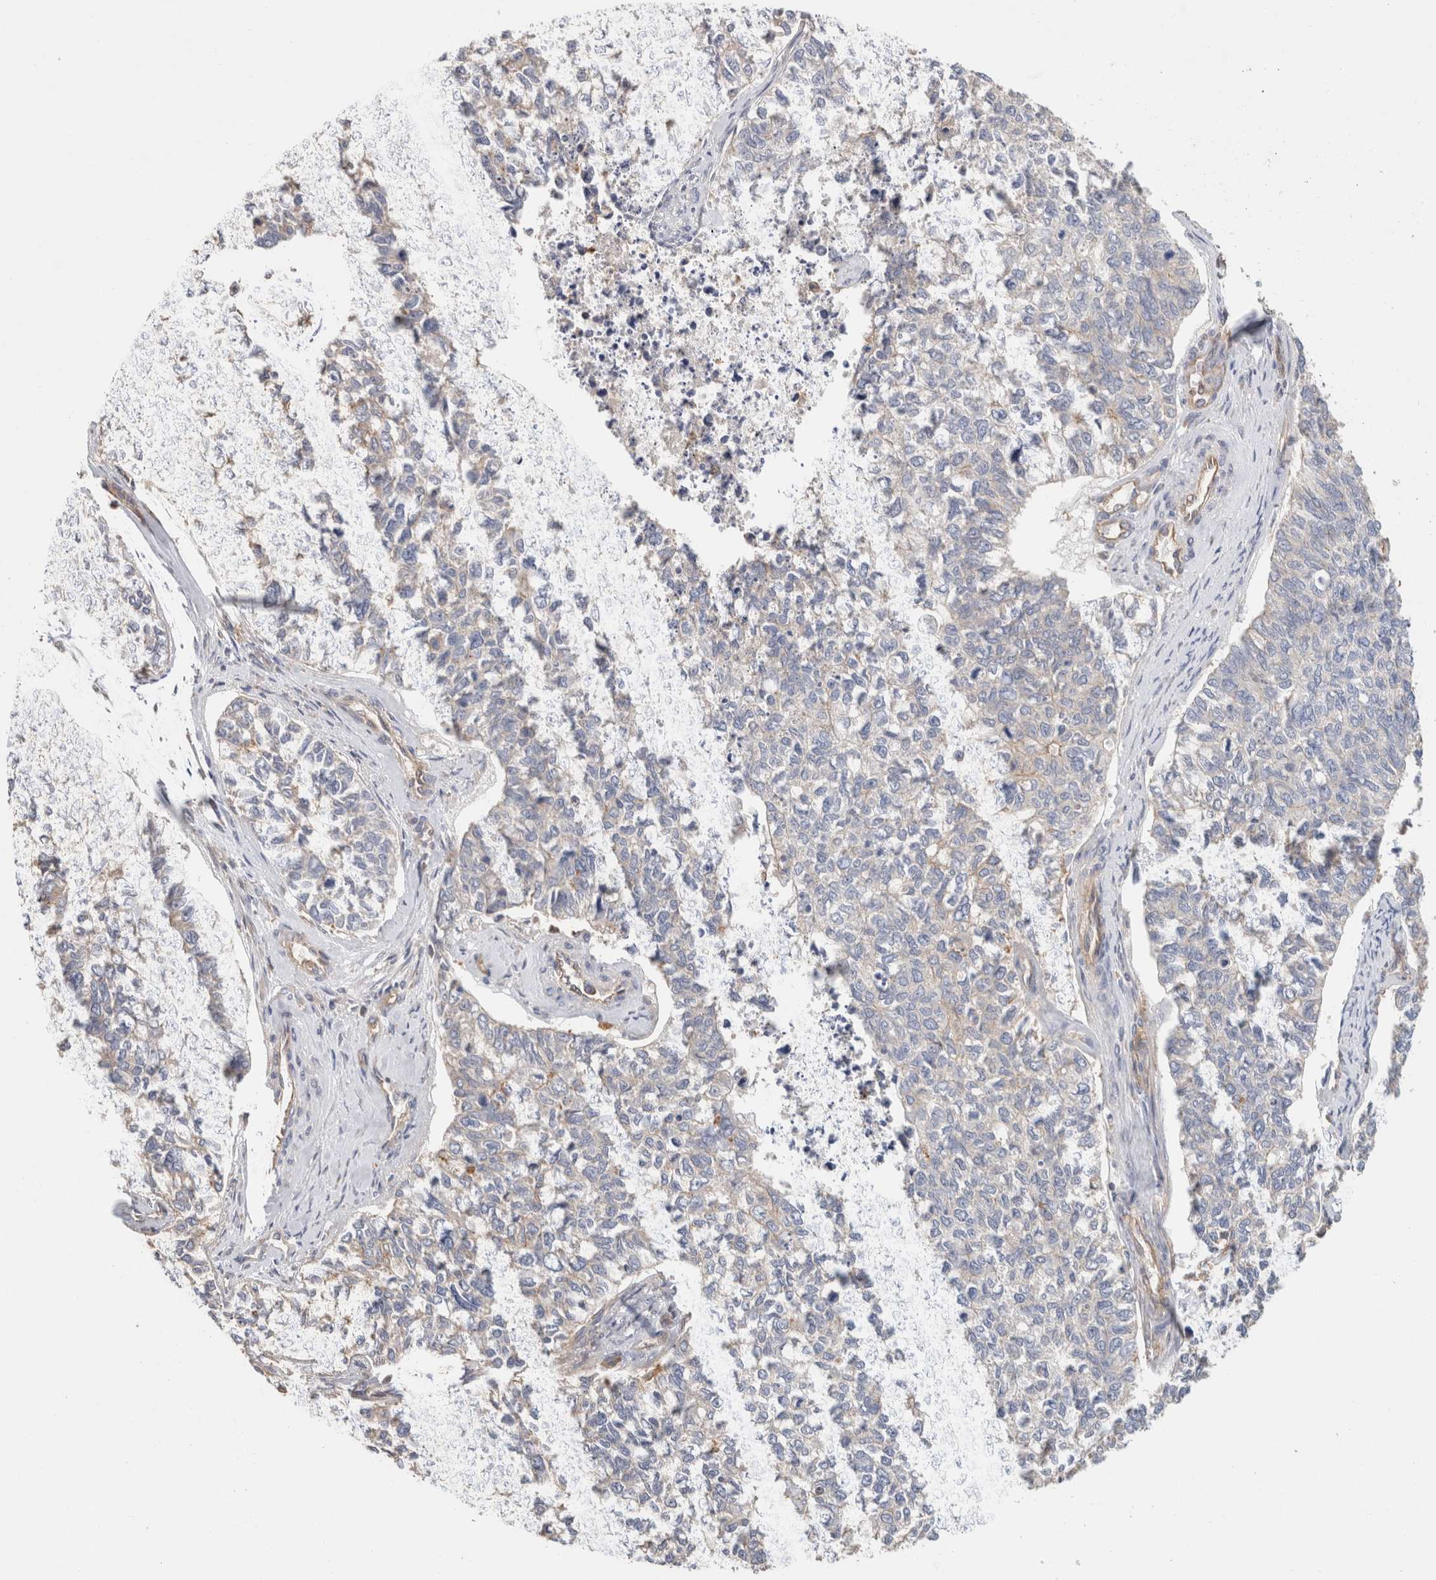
{"staining": {"intensity": "weak", "quantity": "<25%", "location": "cytoplasmic/membranous"}, "tissue": "cervical cancer", "cell_type": "Tumor cells", "image_type": "cancer", "snomed": [{"axis": "morphology", "description": "Squamous cell carcinoma, NOS"}, {"axis": "topography", "description": "Cervix"}], "caption": "The IHC image has no significant staining in tumor cells of cervical squamous cell carcinoma tissue. (Stains: DAB (3,3'-diaminobenzidine) immunohistochemistry with hematoxylin counter stain, Microscopy: brightfield microscopy at high magnification).", "gene": "CFAP418", "patient": {"sex": "female", "age": 63}}